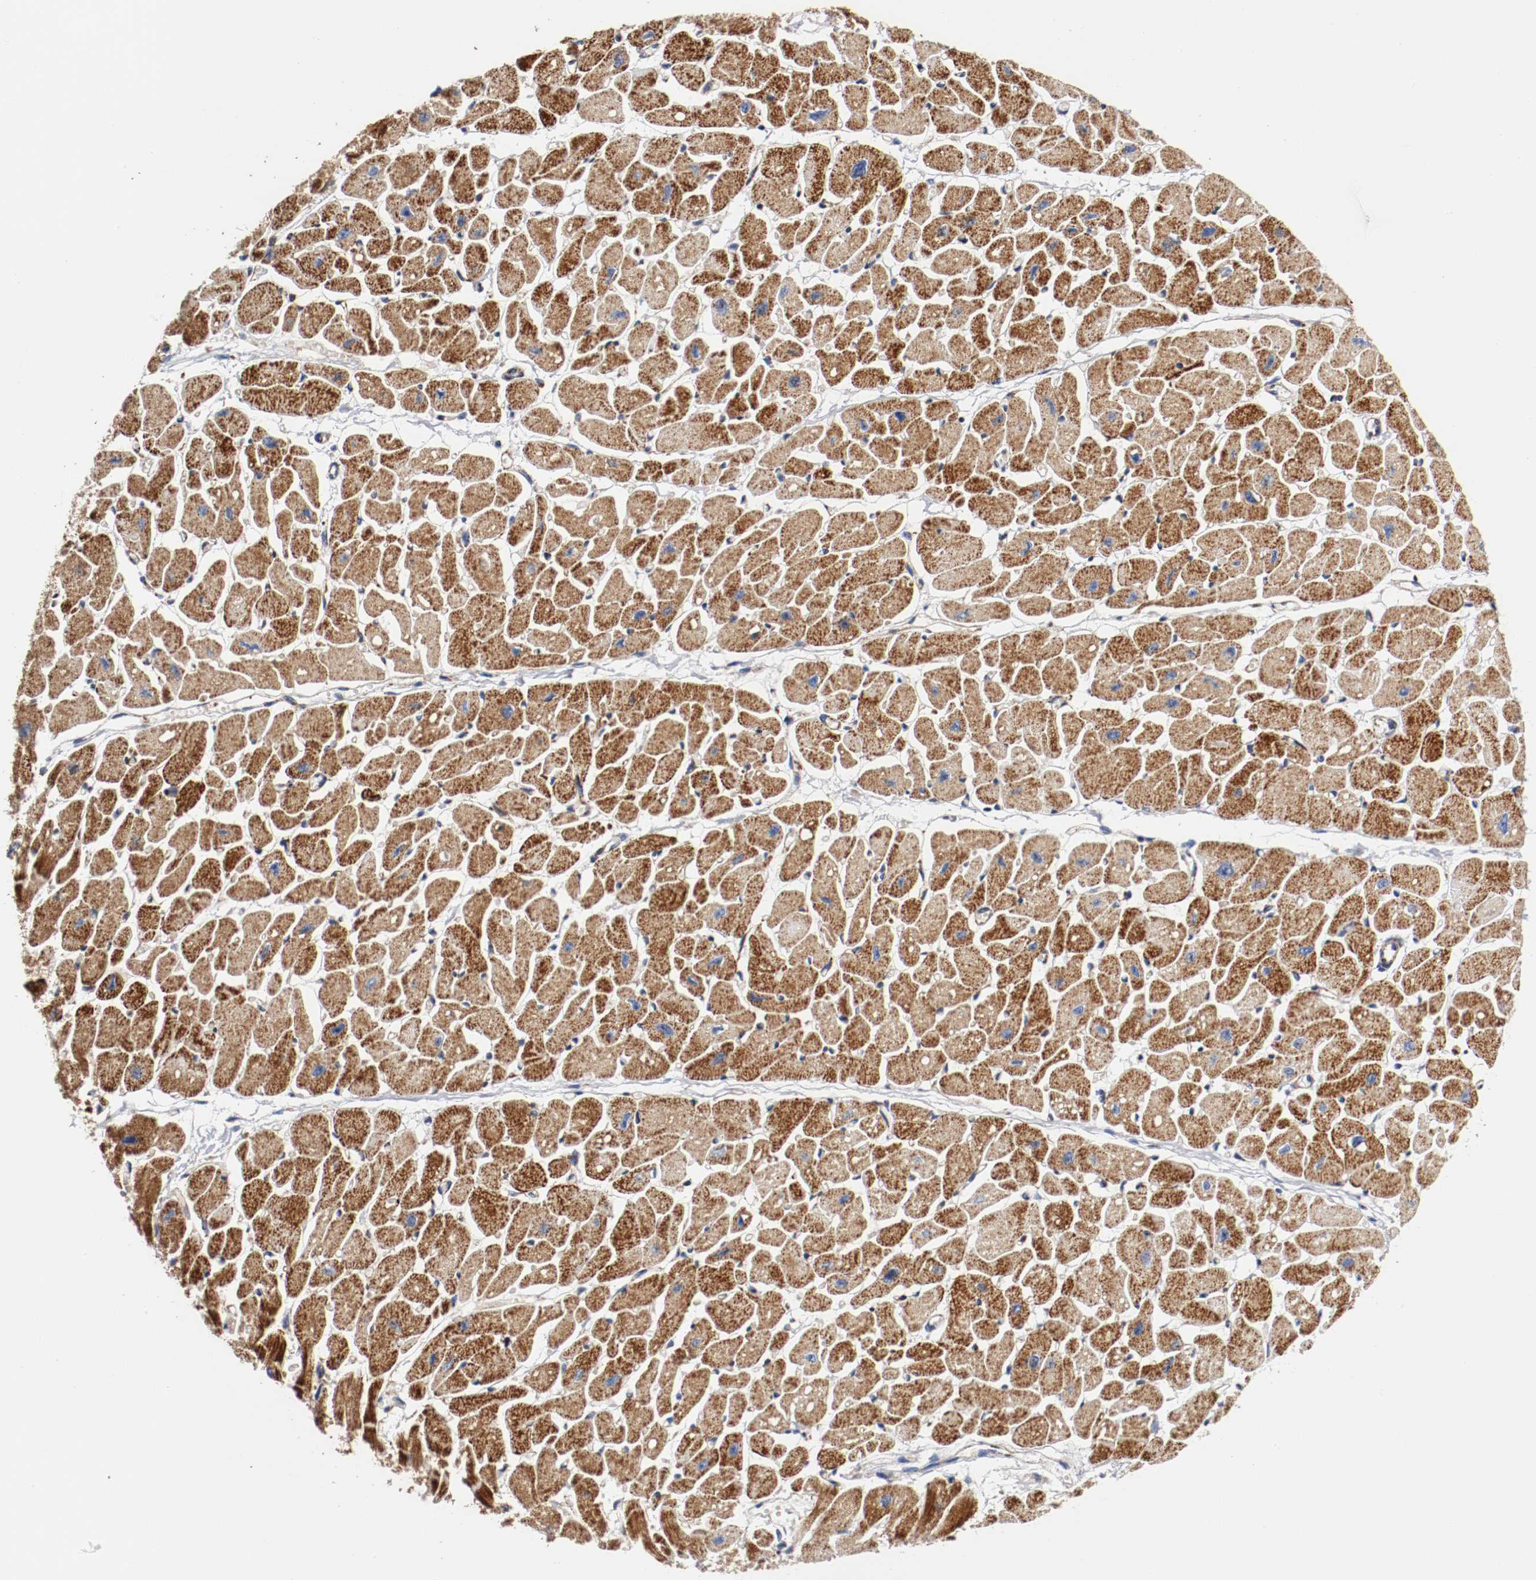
{"staining": {"intensity": "moderate", "quantity": ">75%", "location": "cytoplasmic/membranous"}, "tissue": "heart muscle", "cell_type": "Cardiomyocytes", "image_type": "normal", "snomed": [{"axis": "morphology", "description": "Normal tissue, NOS"}, {"axis": "topography", "description": "Heart"}], "caption": "This image shows IHC staining of unremarkable human heart muscle, with medium moderate cytoplasmic/membranous expression in approximately >75% of cardiomyocytes.", "gene": "TUBD1", "patient": {"sex": "female", "age": 54}}